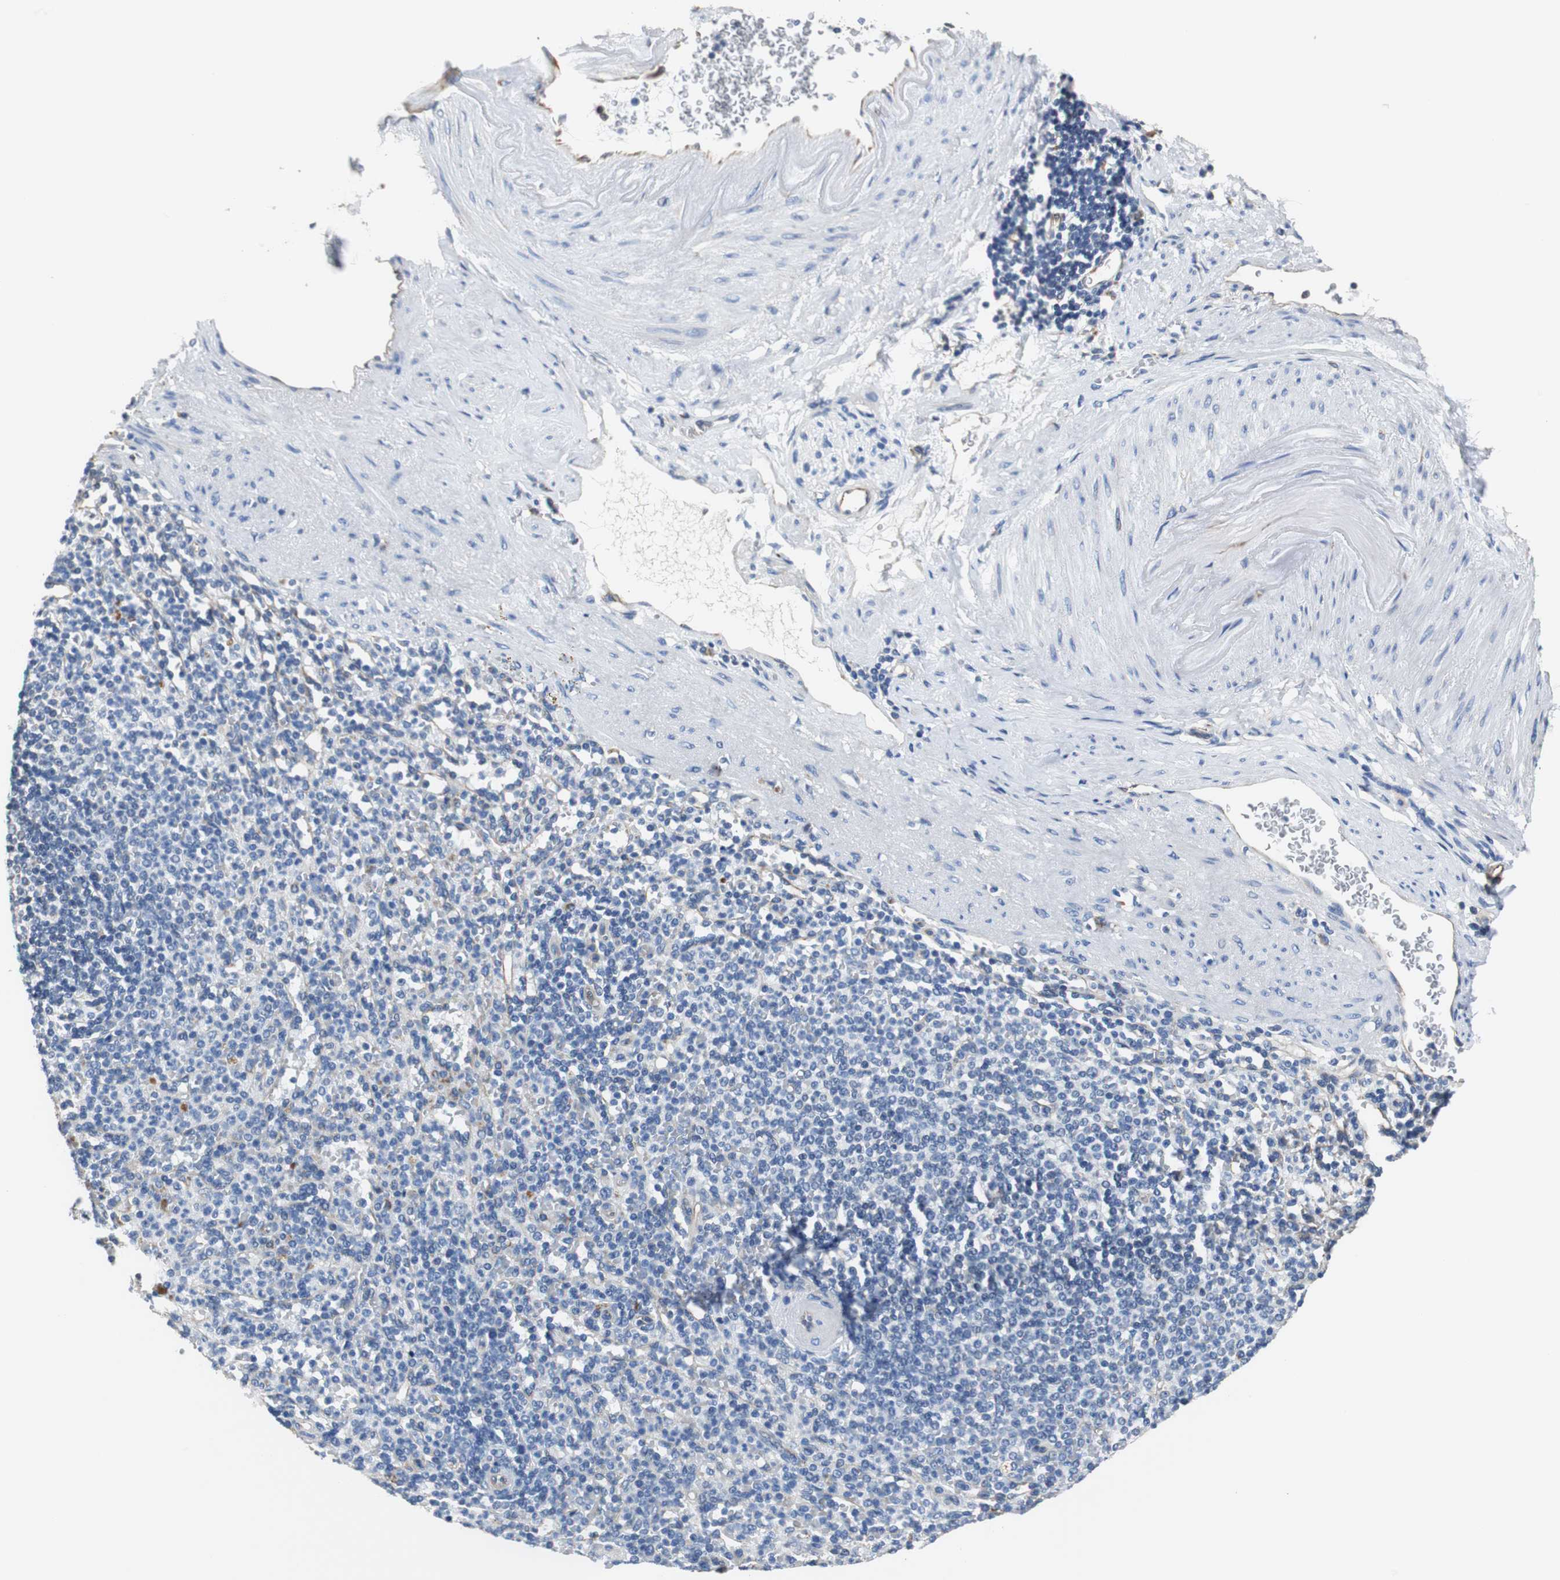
{"staining": {"intensity": "negative", "quantity": "none", "location": "none"}, "tissue": "spleen", "cell_type": "Cells in red pulp", "image_type": "normal", "snomed": [{"axis": "morphology", "description": "Normal tissue, NOS"}, {"axis": "topography", "description": "Spleen"}], "caption": "Benign spleen was stained to show a protein in brown. There is no significant staining in cells in red pulp.", "gene": "PCK1", "patient": {"sex": "female", "age": 74}}